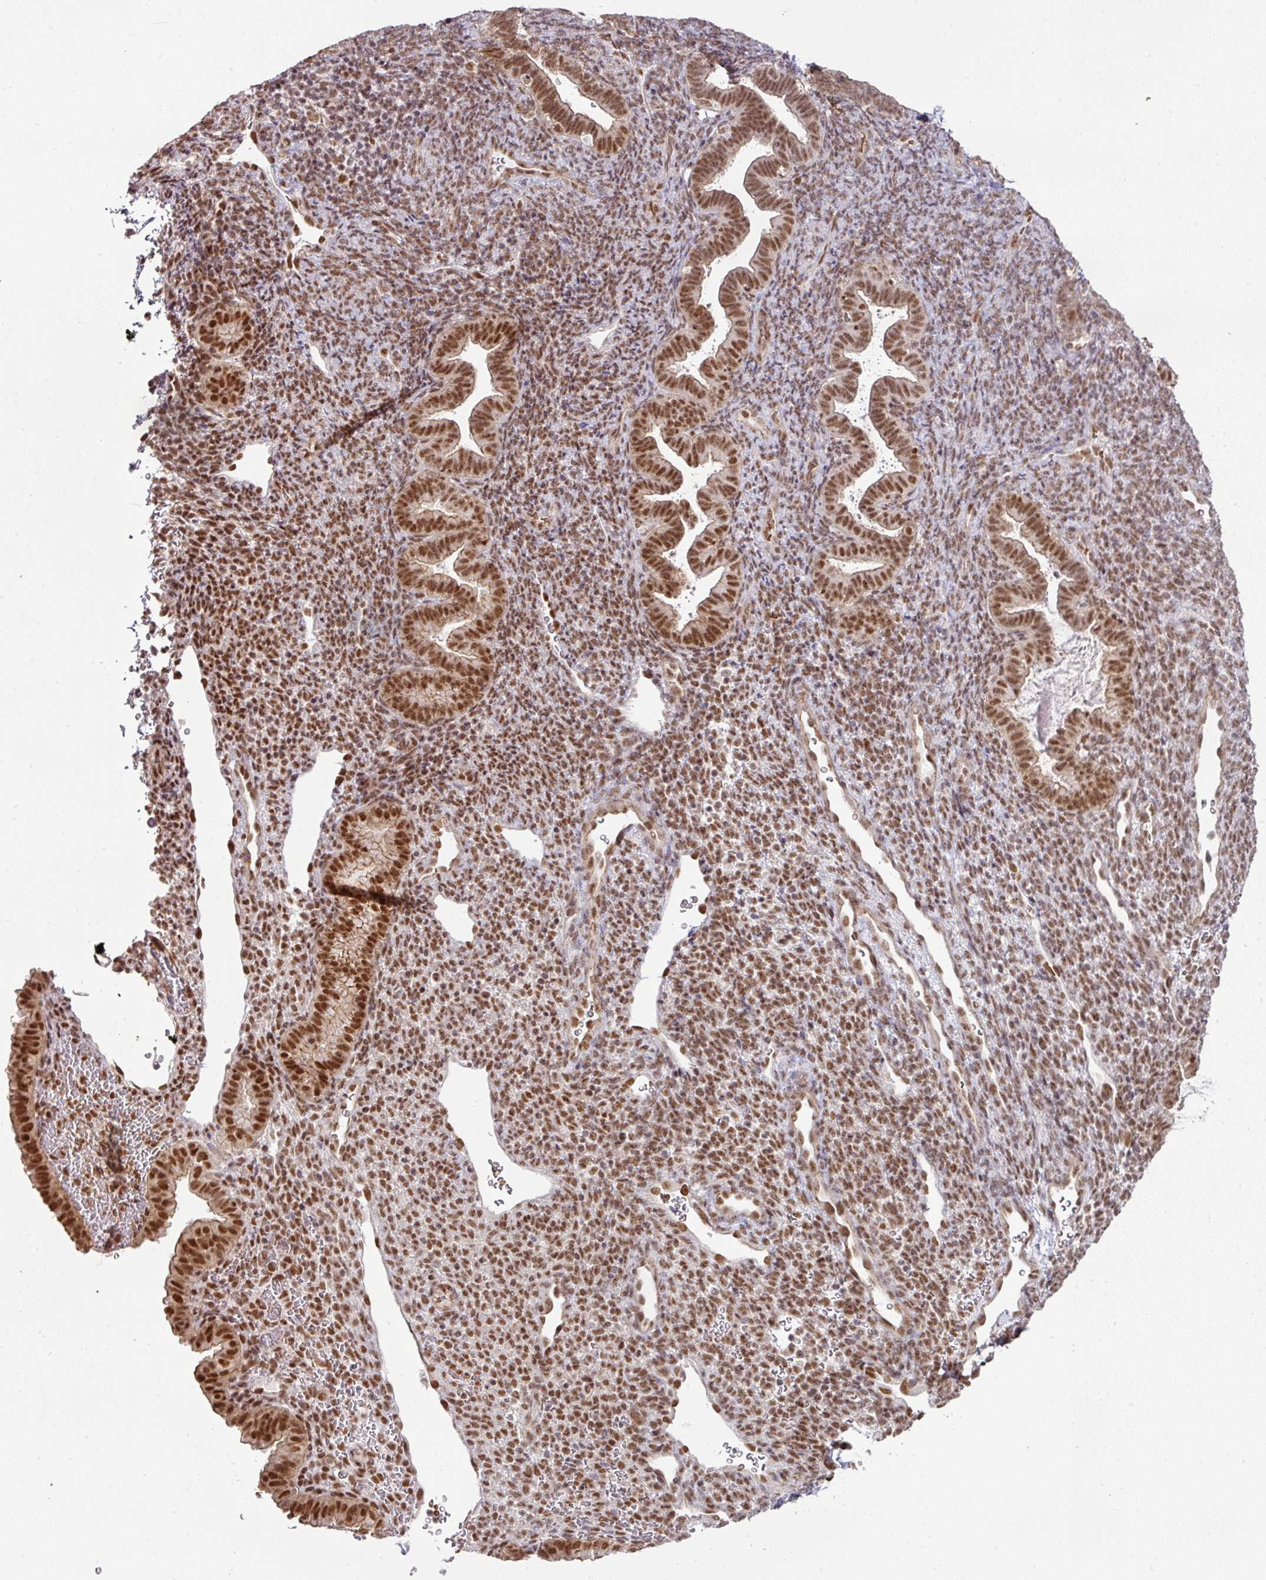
{"staining": {"intensity": "moderate", "quantity": ">75%", "location": "nuclear"}, "tissue": "endometrium", "cell_type": "Cells in endometrial stroma", "image_type": "normal", "snomed": [{"axis": "morphology", "description": "Normal tissue, NOS"}, {"axis": "topography", "description": "Endometrium"}], "caption": "Protein expression analysis of unremarkable endometrium exhibits moderate nuclear staining in about >75% of cells in endometrial stroma. (DAB (3,3'-diaminobenzidine) IHC with brightfield microscopy, high magnification).", "gene": "NCOA5", "patient": {"sex": "female", "age": 34}}